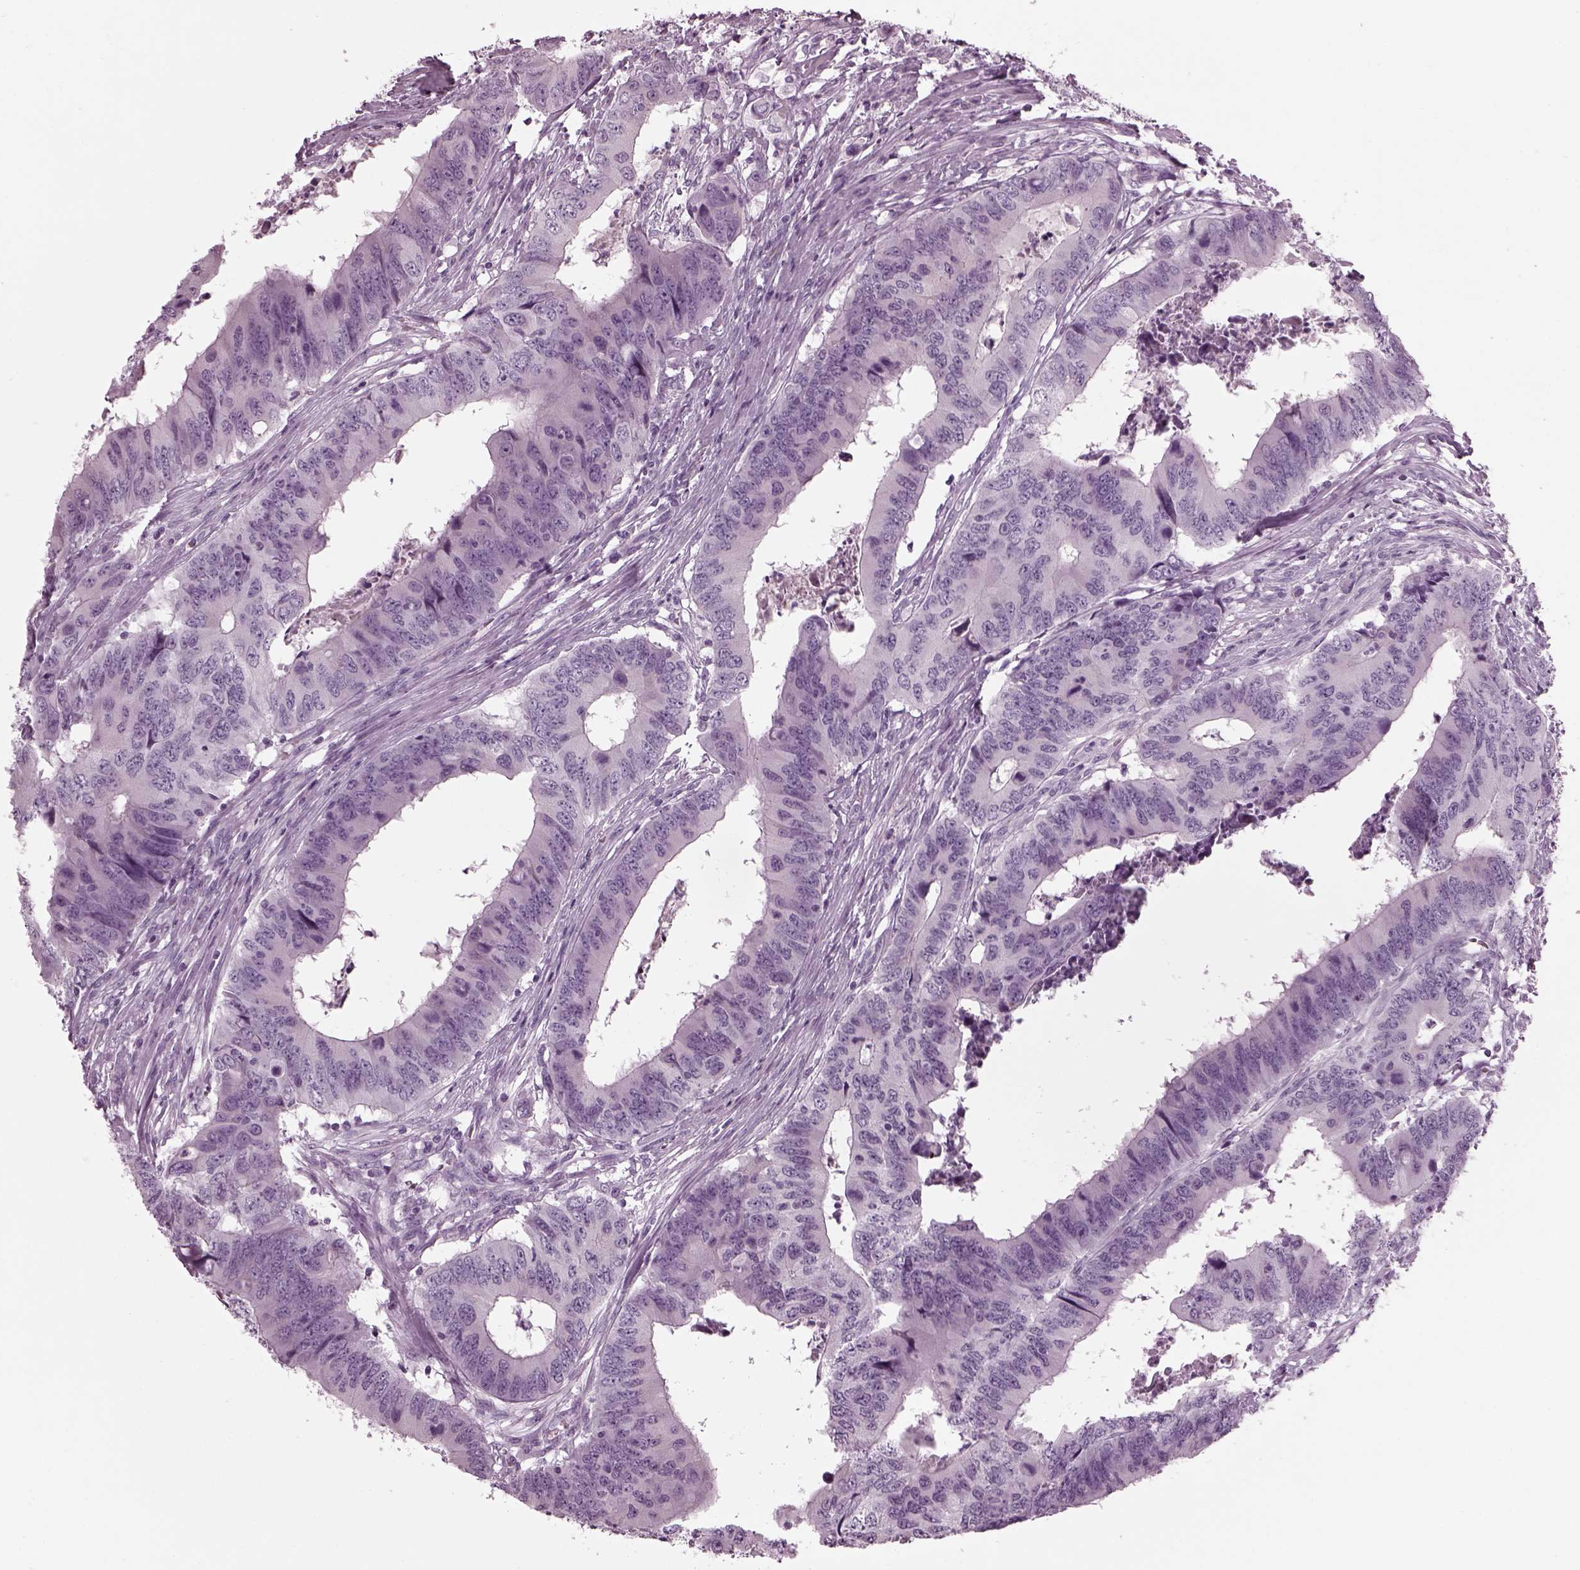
{"staining": {"intensity": "negative", "quantity": "none", "location": "none"}, "tissue": "colorectal cancer", "cell_type": "Tumor cells", "image_type": "cancer", "snomed": [{"axis": "morphology", "description": "Adenocarcinoma, NOS"}, {"axis": "topography", "description": "Colon"}], "caption": "A histopathology image of human colorectal cancer (adenocarcinoma) is negative for staining in tumor cells.", "gene": "DPYSL5", "patient": {"sex": "male", "age": 53}}